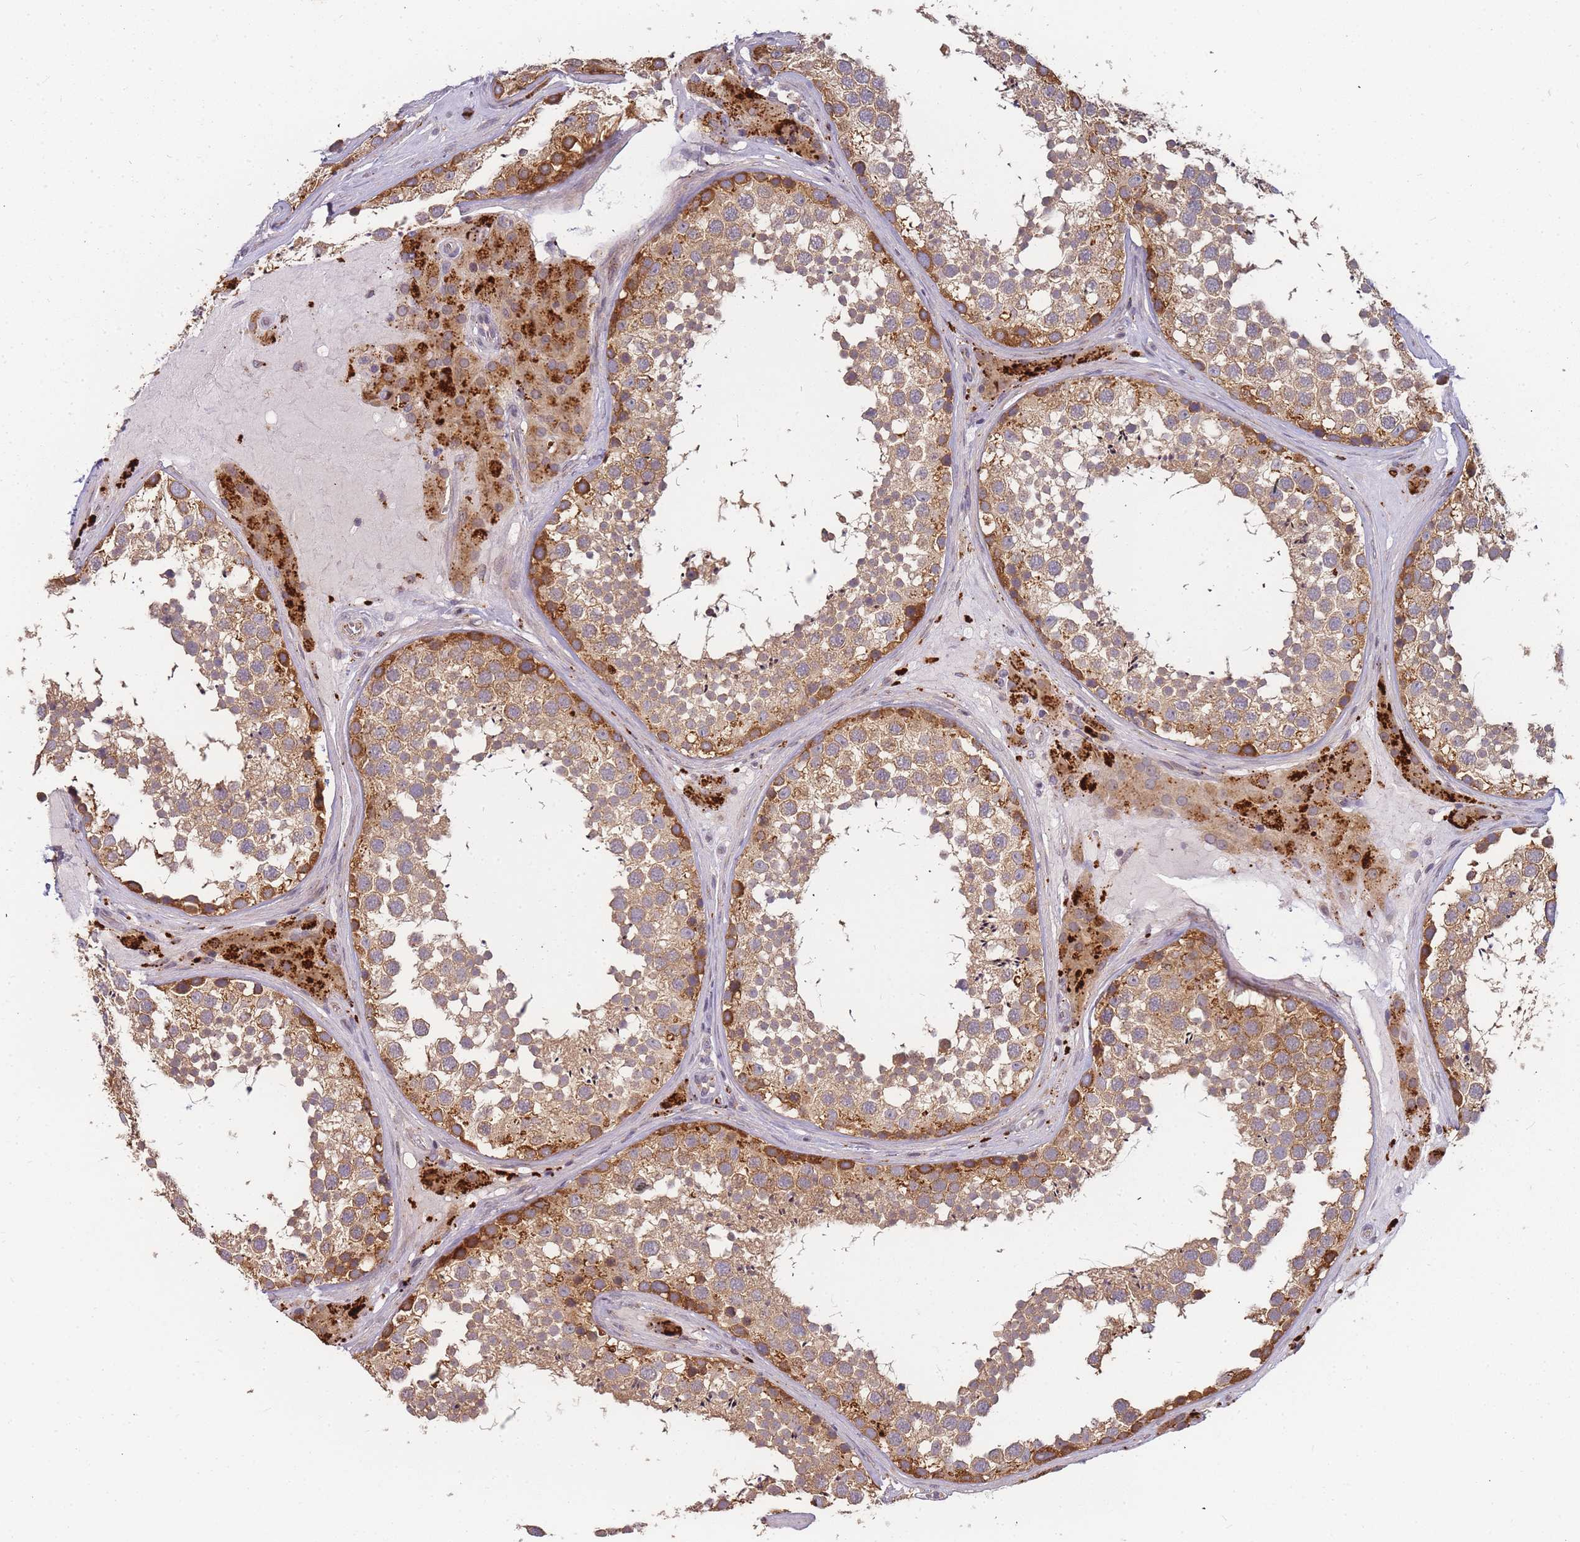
{"staining": {"intensity": "moderate", "quantity": ">75%", "location": "cytoplasmic/membranous"}, "tissue": "testis", "cell_type": "Cells in seminiferous ducts", "image_type": "normal", "snomed": [{"axis": "morphology", "description": "Normal tissue, NOS"}, {"axis": "topography", "description": "Testis"}], "caption": "Unremarkable testis shows moderate cytoplasmic/membranous expression in approximately >75% of cells in seminiferous ducts, visualized by immunohistochemistry. The staining was performed using DAB to visualize the protein expression in brown, while the nuclei were stained in blue with hematoxylin (Magnification: 20x).", "gene": "ATG5", "patient": {"sex": "male", "age": 46}}